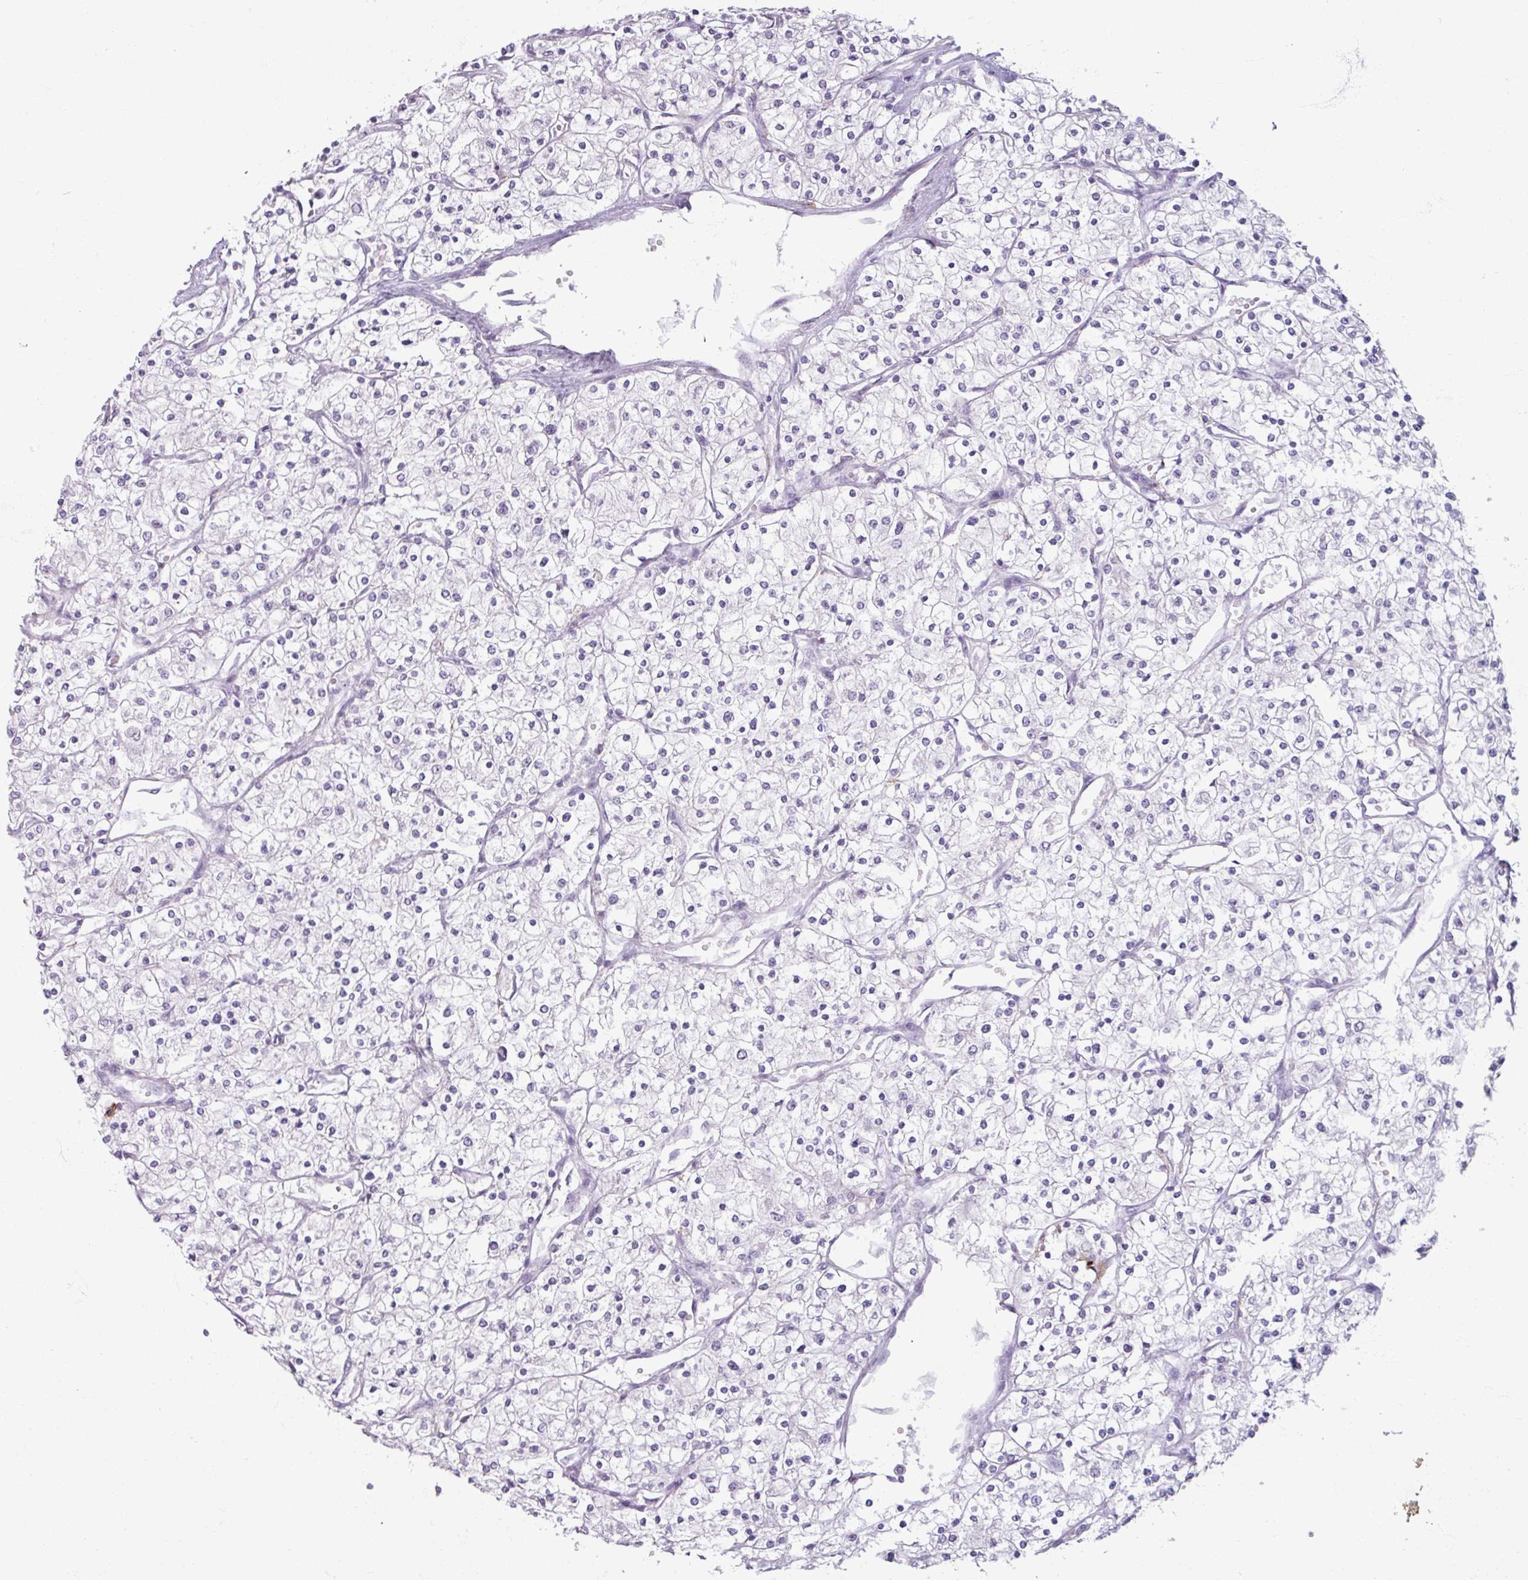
{"staining": {"intensity": "negative", "quantity": "none", "location": "none"}, "tissue": "renal cancer", "cell_type": "Tumor cells", "image_type": "cancer", "snomed": [{"axis": "morphology", "description": "Adenocarcinoma, NOS"}, {"axis": "topography", "description": "Kidney"}], "caption": "Protein analysis of adenocarcinoma (renal) exhibits no significant staining in tumor cells. (DAB (3,3'-diaminobenzidine) immunohistochemistry (IHC) with hematoxylin counter stain).", "gene": "SLC27A5", "patient": {"sex": "male", "age": 80}}